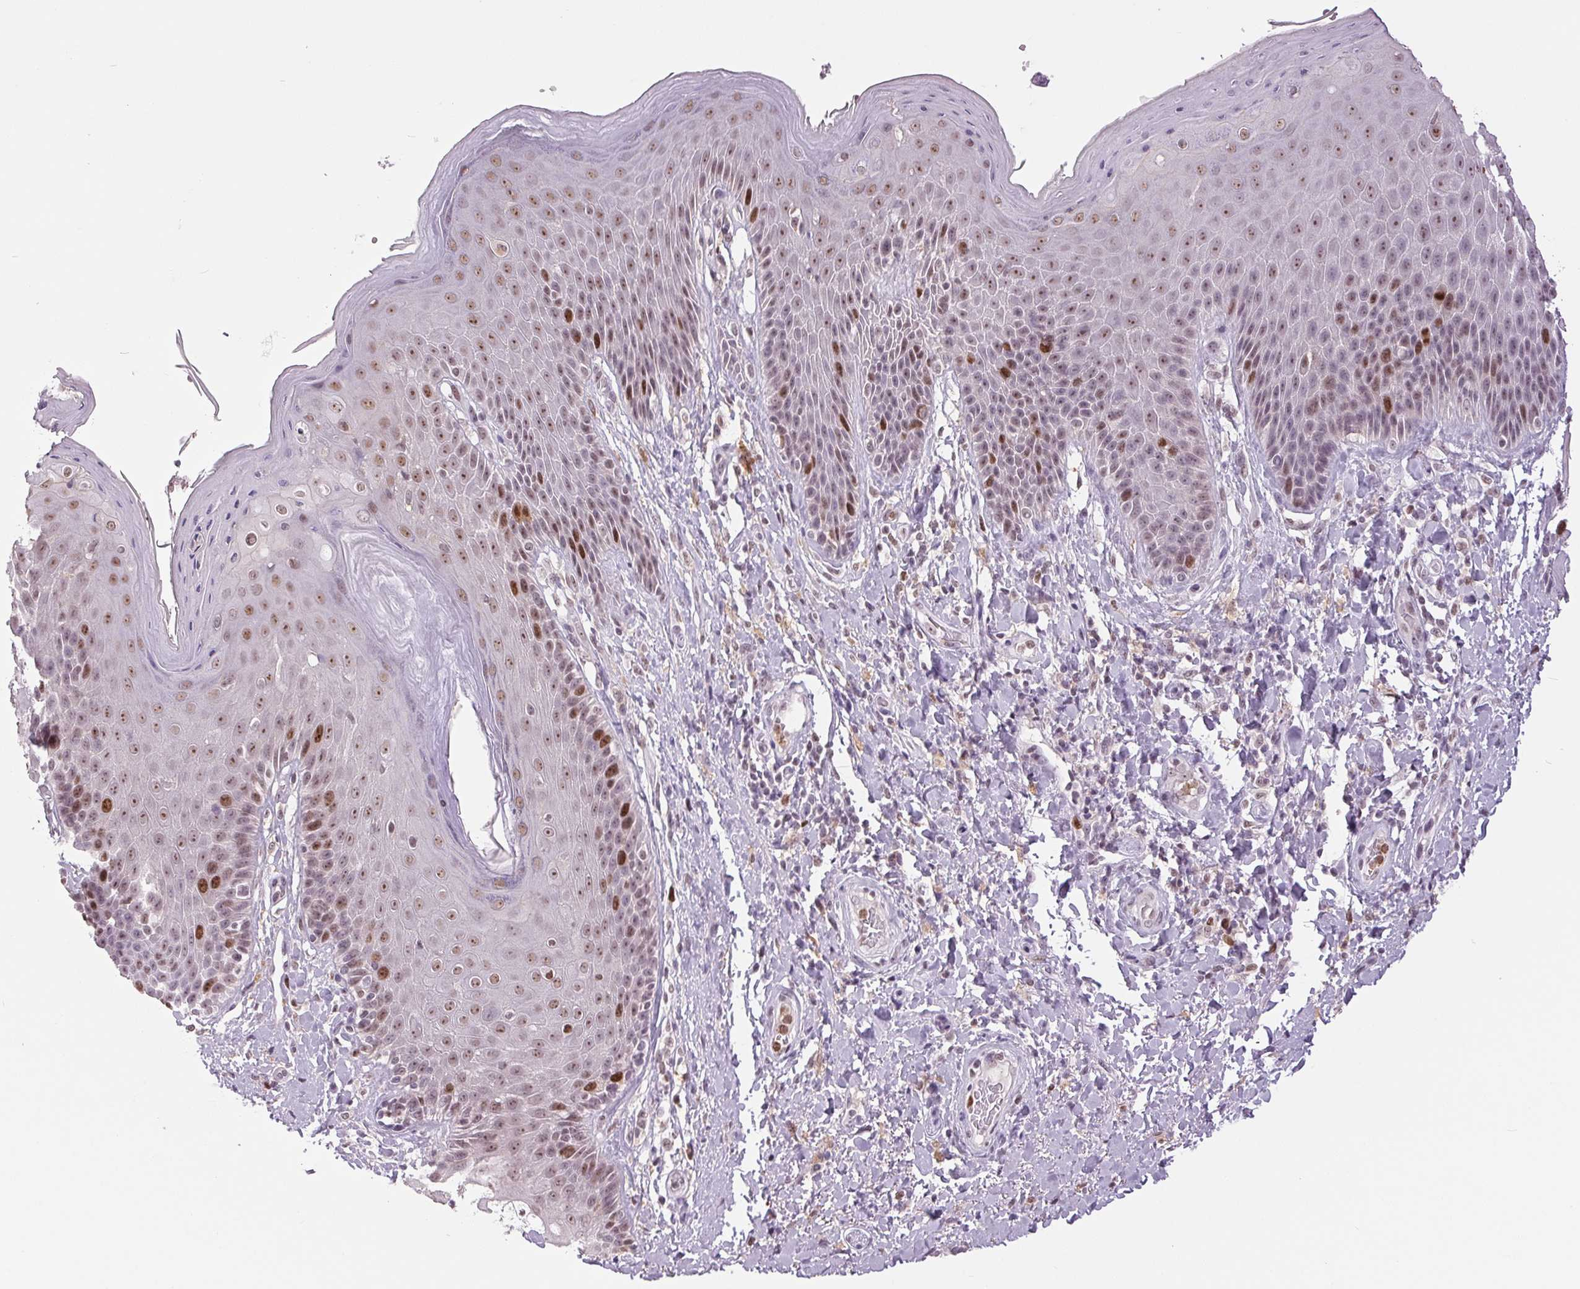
{"staining": {"intensity": "moderate", "quantity": ">75%", "location": "nuclear"}, "tissue": "skin", "cell_type": "Epidermal cells", "image_type": "normal", "snomed": [{"axis": "morphology", "description": "Normal tissue, NOS"}, {"axis": "topography", "description": "Anal"}, {"axis": "topography", "description": "Peripheral nerve tissue"}], "caption": "An image of human skin stained for a protein exhibits moderate nuclear brown staining in epidermal cells.", "gene": "SMIM6", "patient": {"sex": "male", "age": 51}}